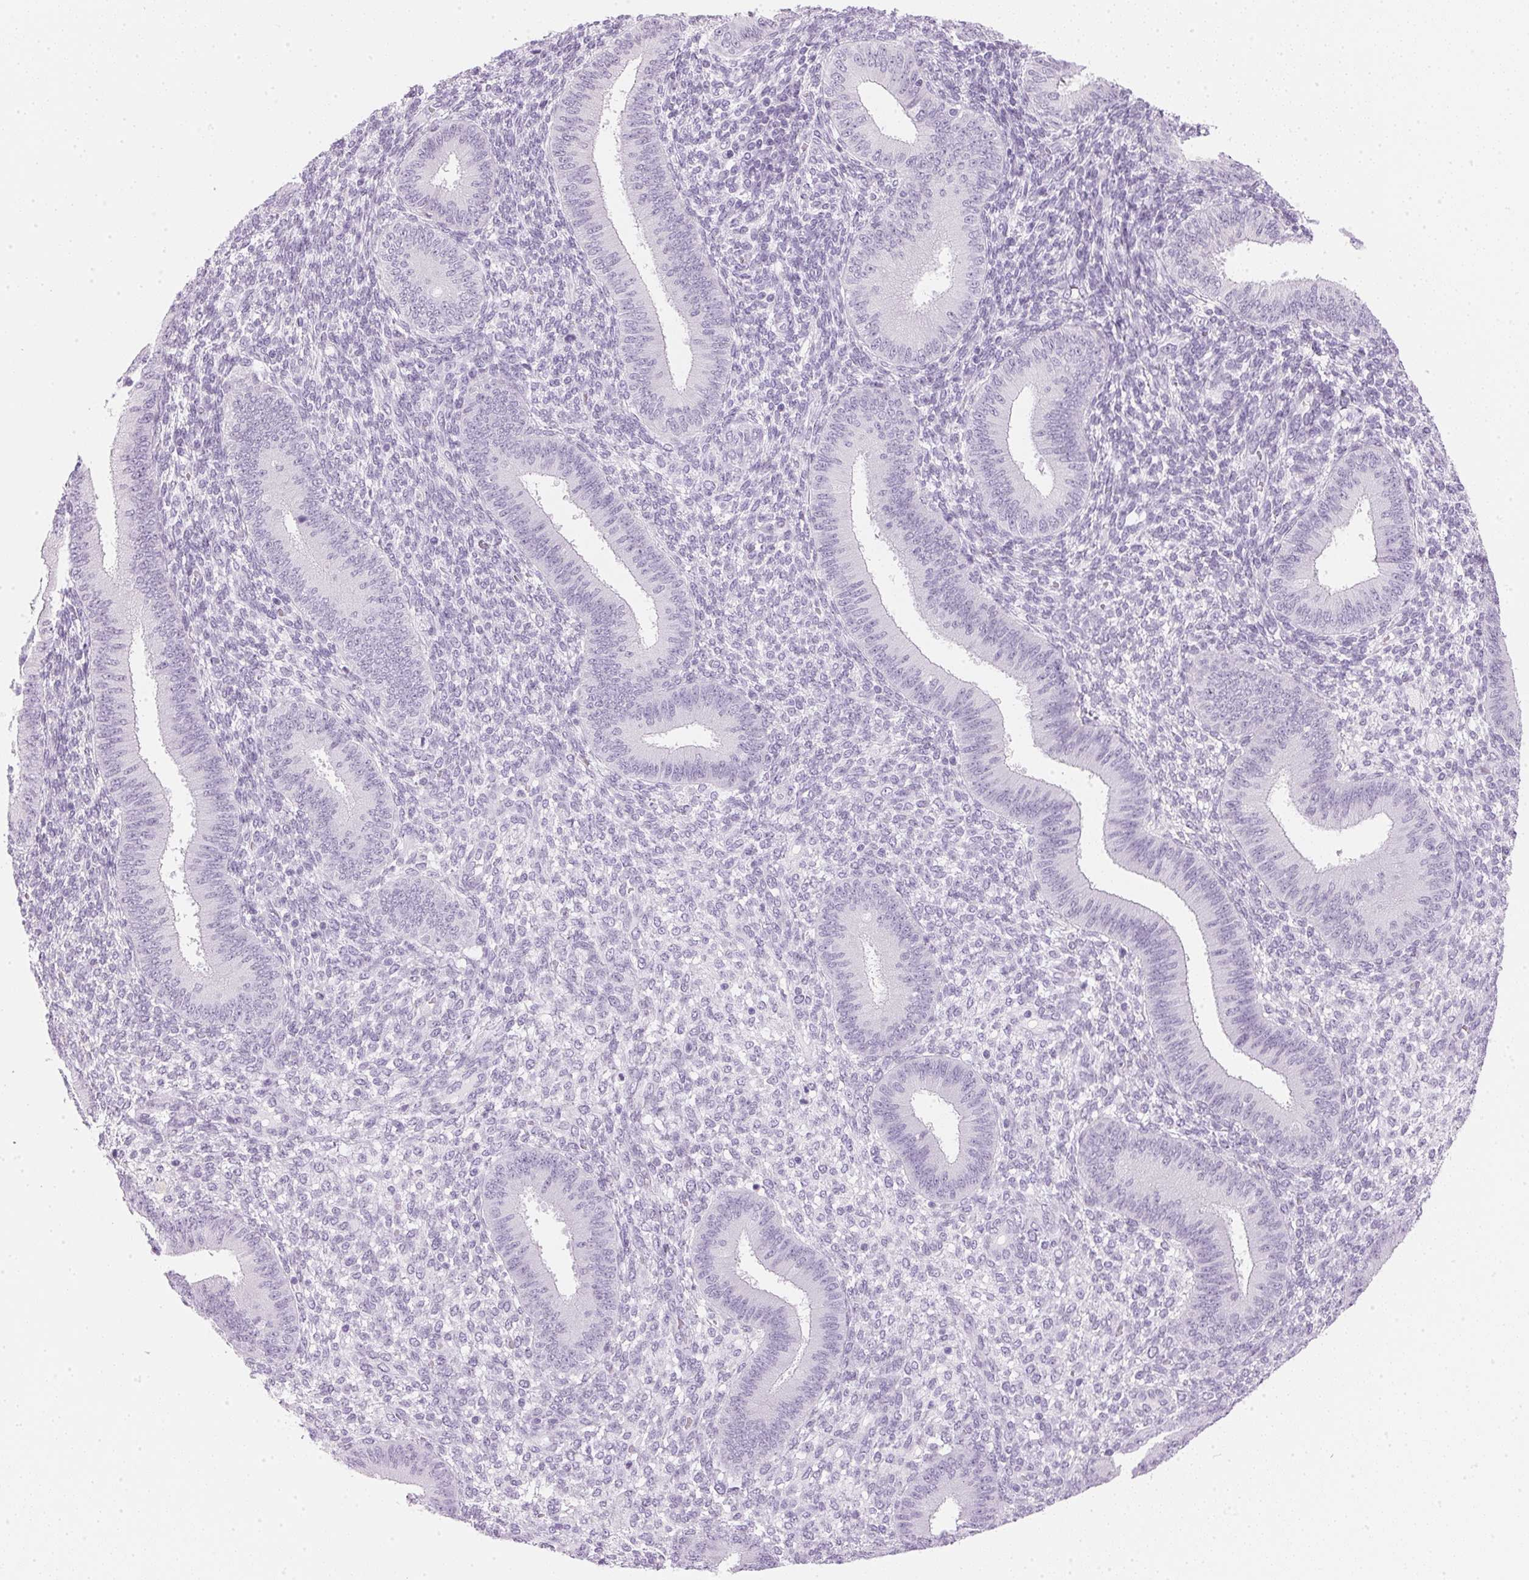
{"staining": {"intensity": "negative", "quantity": "none", "location": "none"}, "tissue": "endometrium", "cell_type": "Cells in endometrial stroma", "image_type": "normal", "snomed": [{"axis": "morphology", "description": "Normal tissue, NOS"}, {"axis": "topography", "description": "Endometrium"}], "caption": "High power microscopy histopathology image of an IHC micrograph of unremarkable endometrium, revealing no significant expression in cells in endometrial stroma.", "gene": "IGFBP1", "patient": {"sex": "female", "age": 39}}